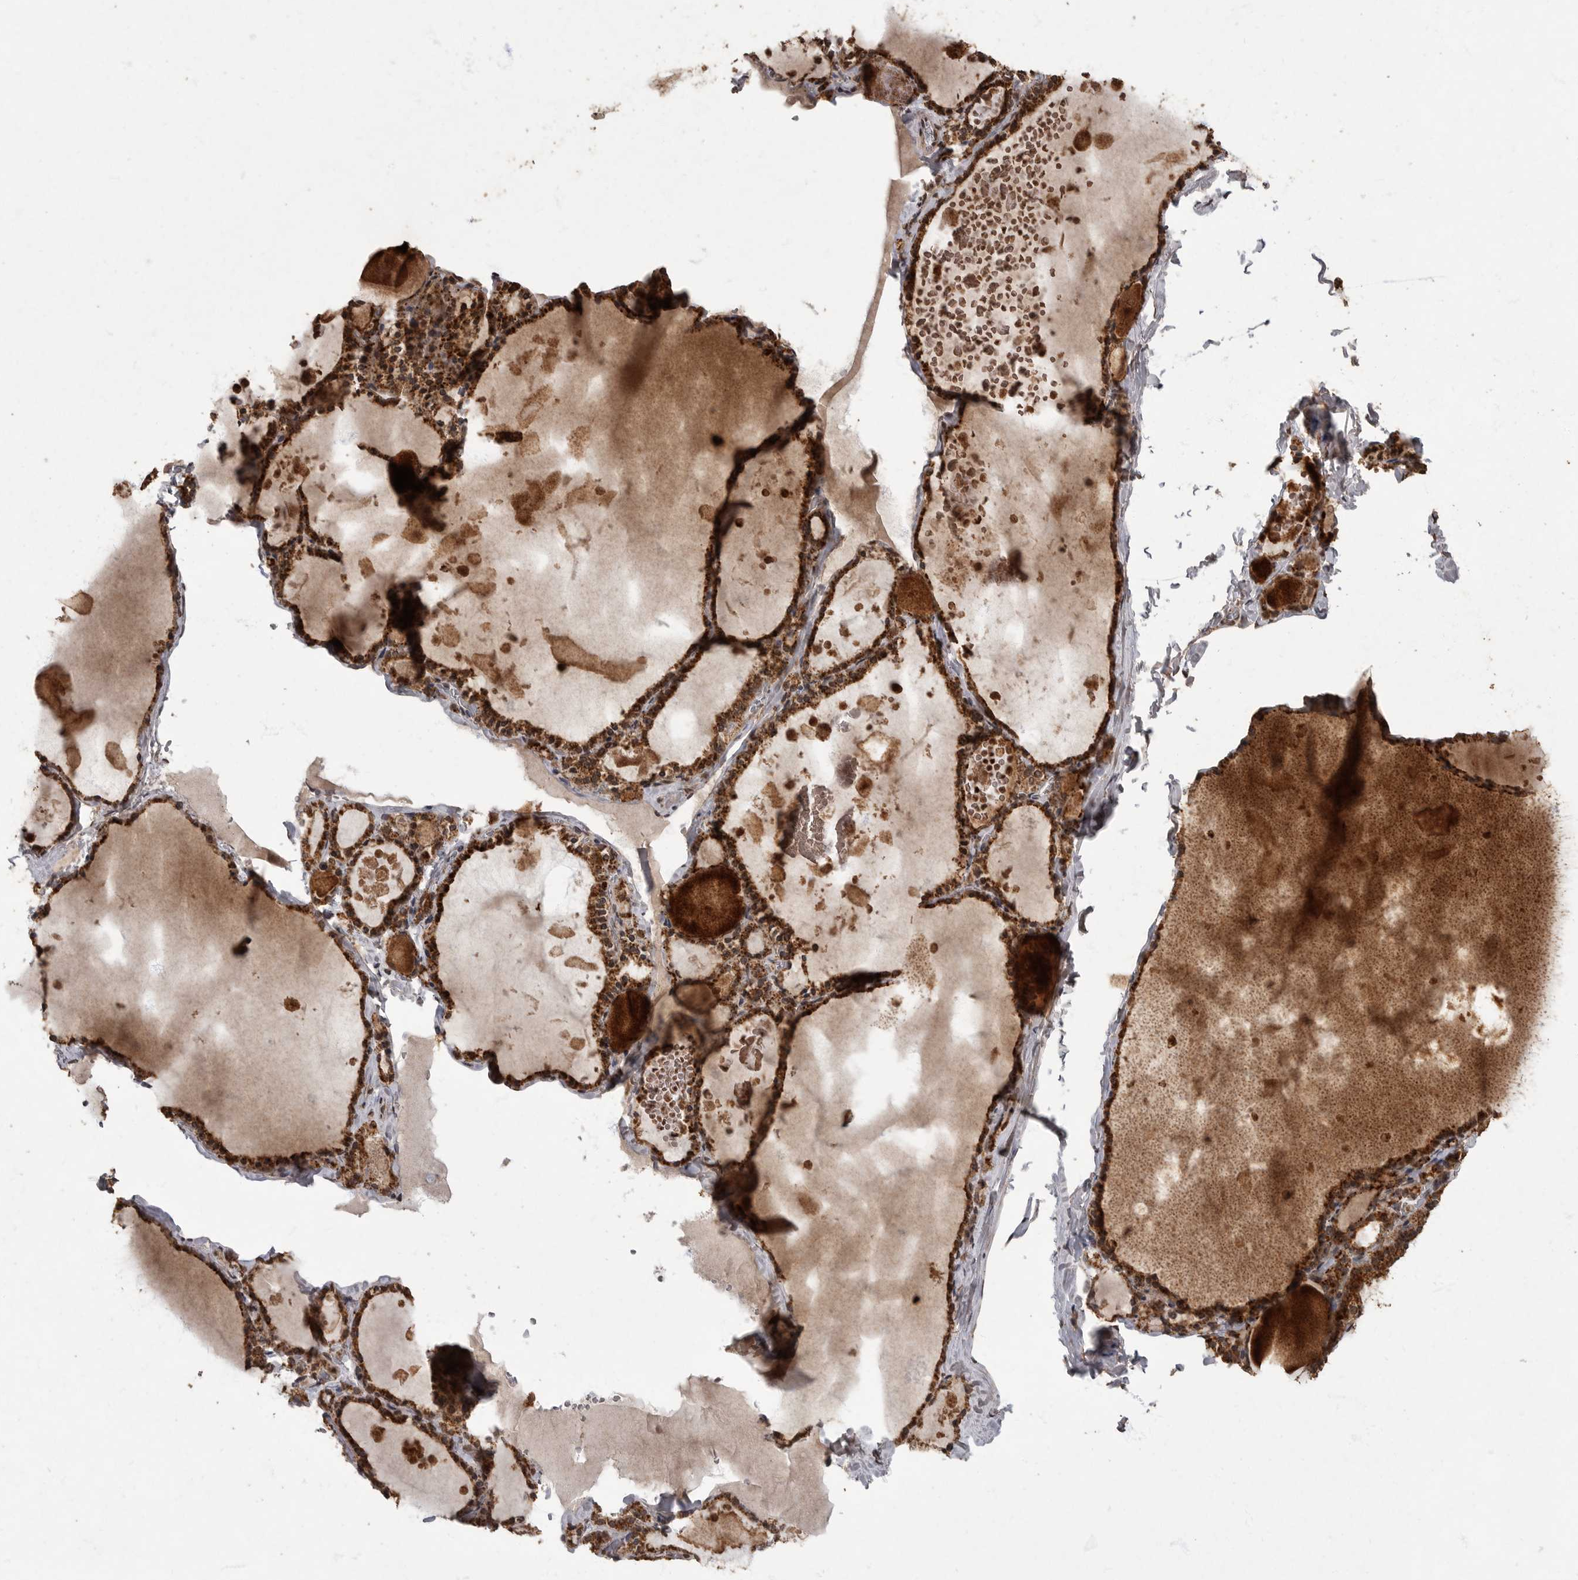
{"staining": {"intensity": "strong", "quantity": ">75%", "location": "cytoplasmic/membranous"}, "tissue": "thyroid gland", "cell_type": "Glandular cells", "image_type": "normal", "snomed": [{"axis": "morphology", "description": "Normal tissue, NOS"}, {"axis": "topography", "description": "Thyroid gland"}], "caption": "Approximately >75% of glandular cells in benign human thyroid gland exhibit strong cytoplasmic/membranous protein positivity as visualized by brown immunohistochemical staining.", "gene": "MAFG", "patient": {"sex": "male", "age": 56}}